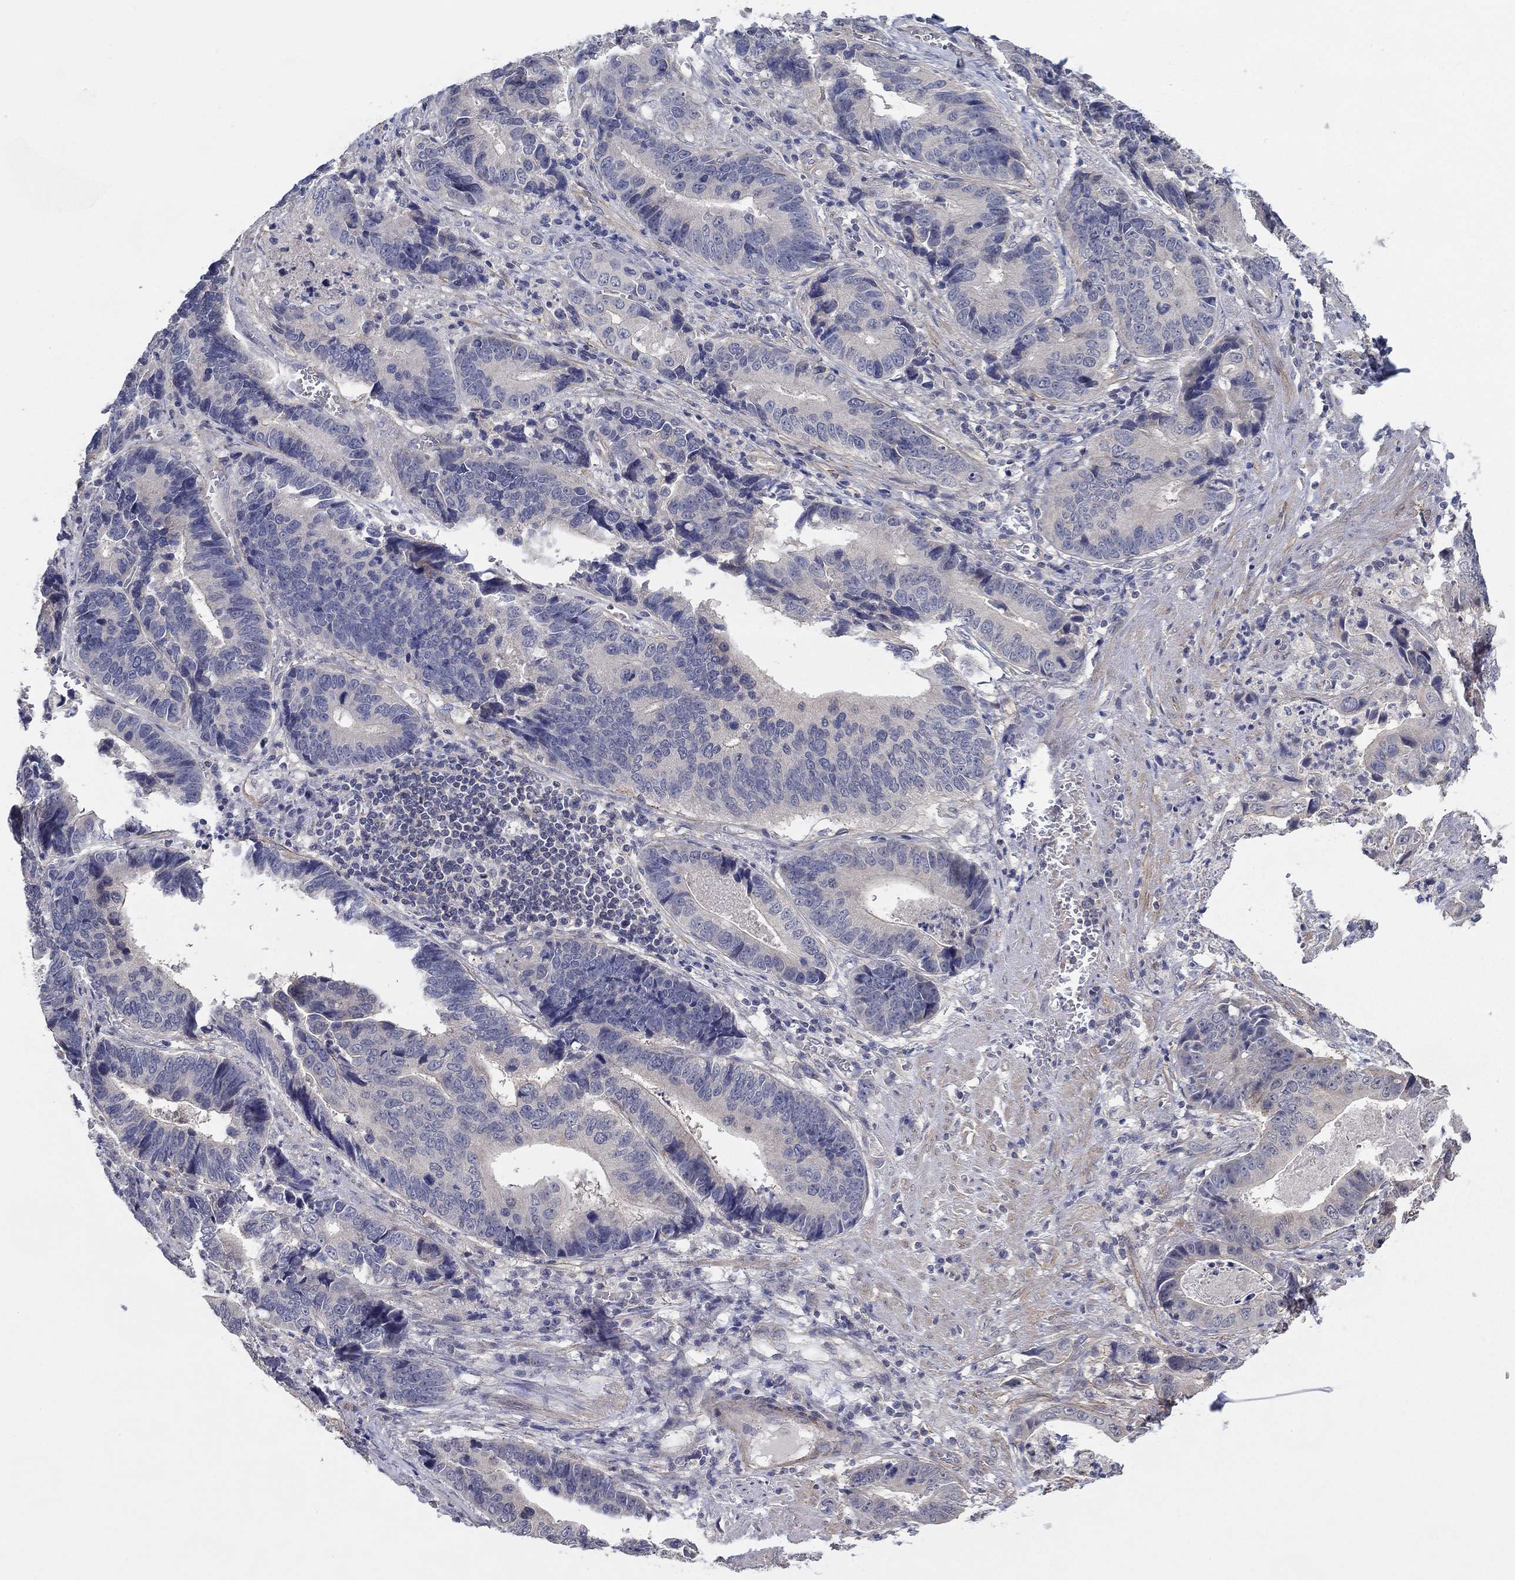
{"staining": {"intensity": "negative", "quantity": "none", "location": "none"}, "tissue": "stomach cancer", "cell_type": "Tumor cells", "image_type": "cancer", "snomed": [{"axis": "morphology", "description": "Adenocarcinoma, NOS"}, {"axis": "topography", "description": "Stomach"}], "caption": "Immunohistochemical staining of human adenocarcinoma (stomach) demonstrates no significant staining in tumor cells. (Brightfield microscopy of DAB (3,3'-diaminobenzidine) immunohistochemistry at high magnification).", "gene": "GRK7", "patient": {"sex": "male", "age": 84}}